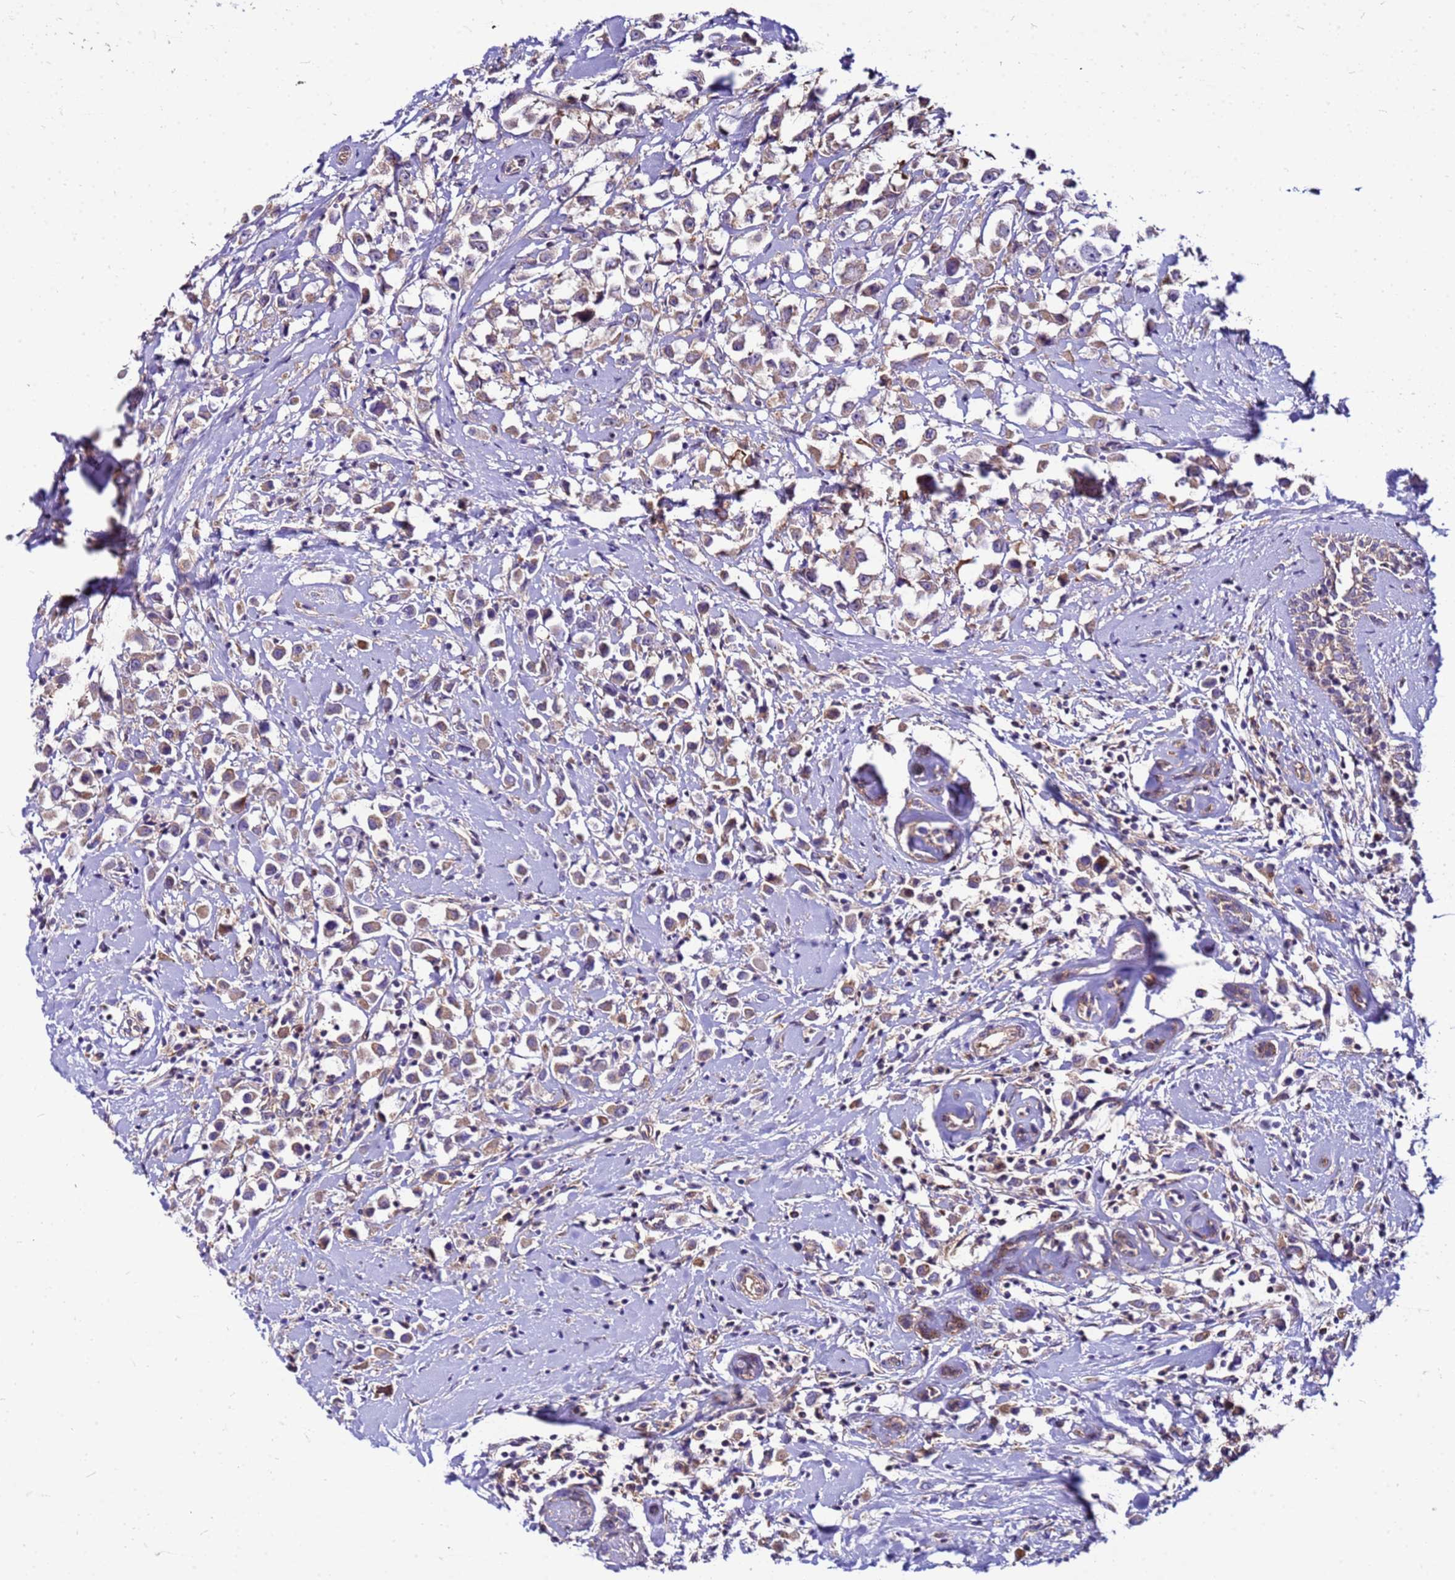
{"staining": {"intensity": "weak", "quantity": ">75%", "location": "cytoplasmic/membranous"}, "tissue": "breast cancer", "cell_type": "Tumor cells", "image_type": "cancer", "snomed": [{"axis": "morphology", "description": "Duct carcinoma"}, {"axis": "topography", "description": "Breast"}], "caption": "Immunohistochemistry (IHC) photomicrograph of human breast cancer stained for a protein (brown), which demonstrates low levels of weak cytoplasmic/membranous staining in approximately >75% of tumor cells.", "gene": "PKD1", "patient": {"sex": "female", "age": 87}}